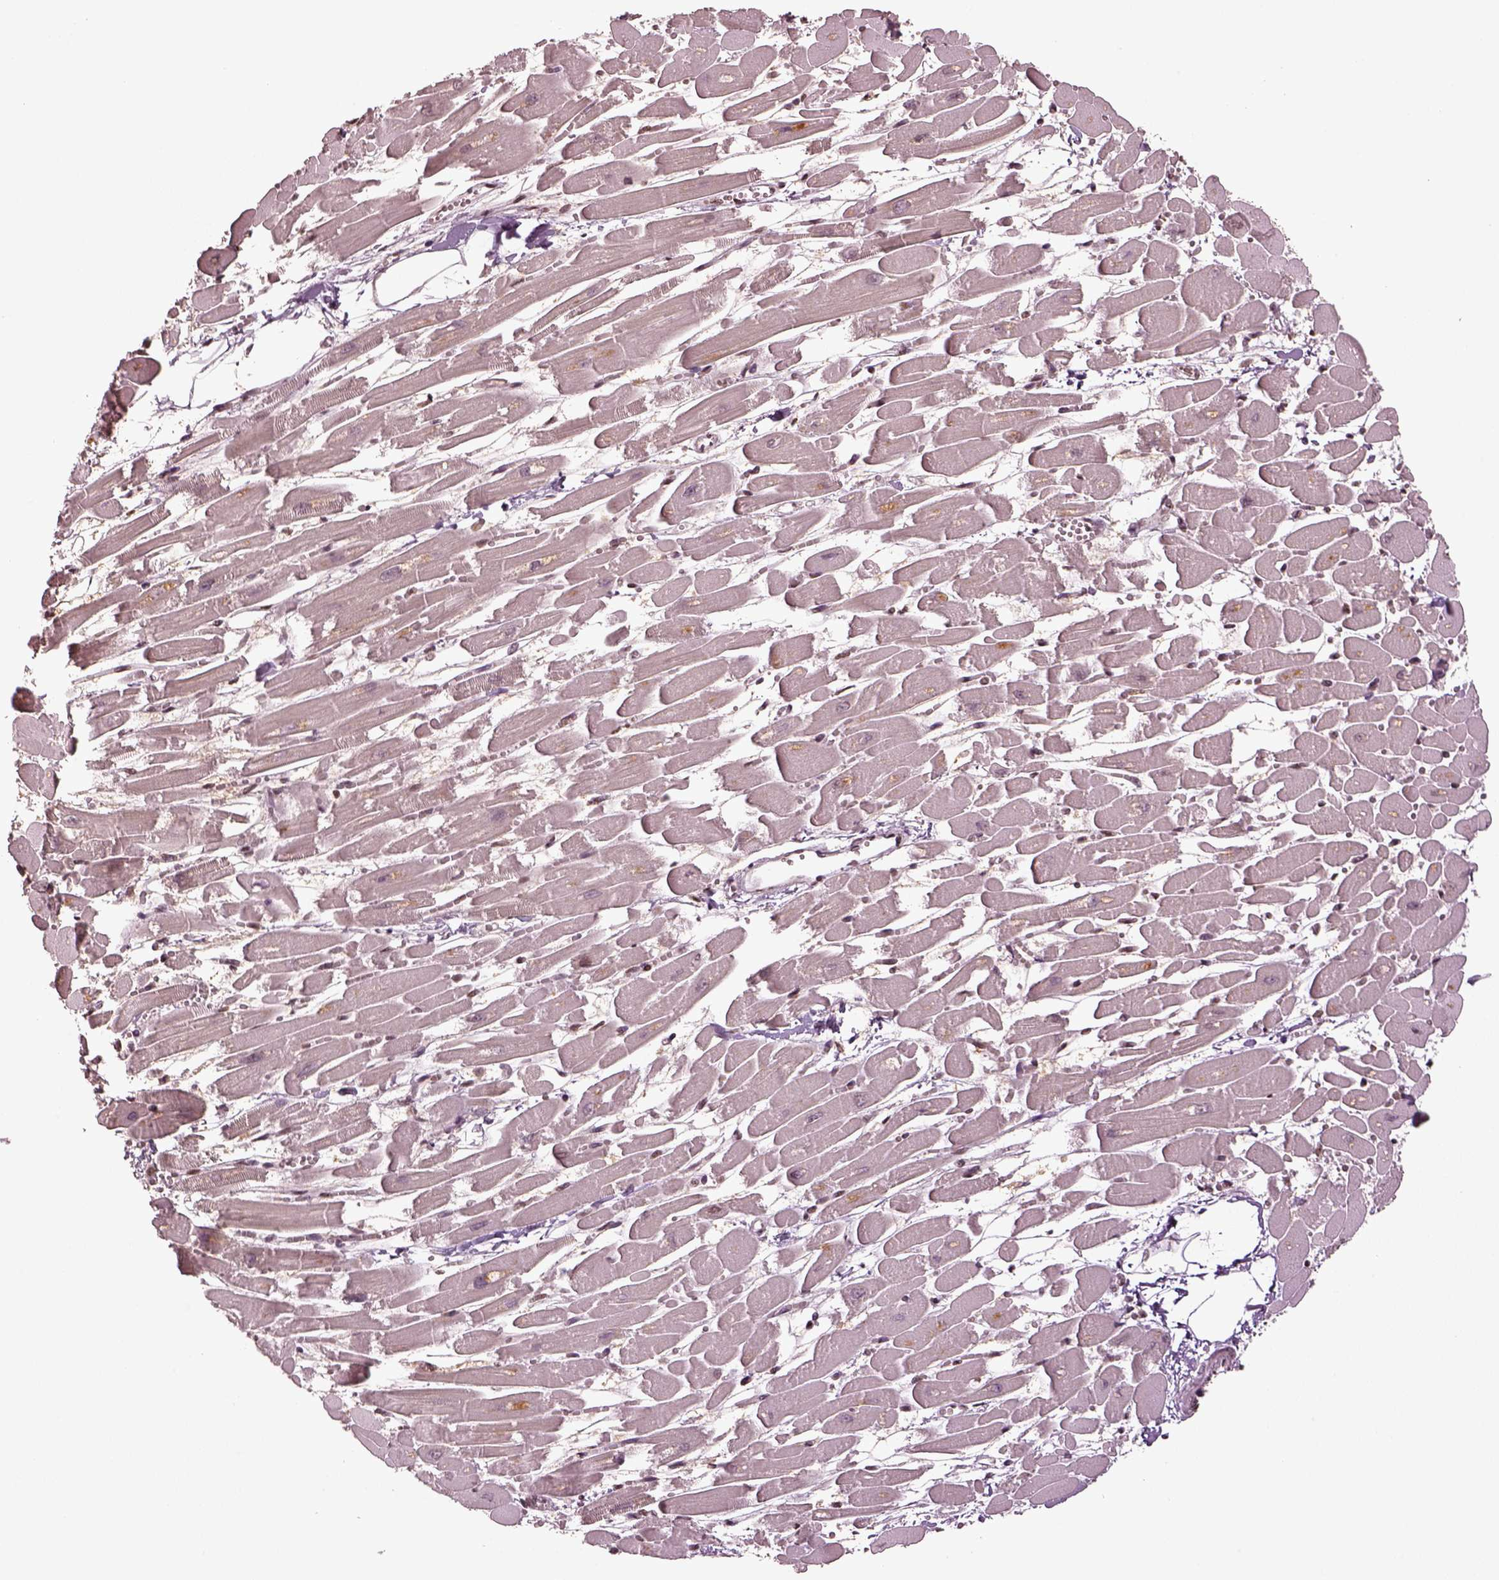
{"staining": {"intensity": "negative", "quantity": "none", "location": "none"}, "tissue": "heart muscle", "cell_type": "Cardiomyocytes", "image_type": "normal", "snomed": [{"axis": "morphology", "description": "Normal tissue, NOS"}, {"axis": "topography", "description": "Heart"}], "caption": "Immunohistochemistry (IHC) of unremarkable human heart muscle shows no expression in cardiomyocytes.", "gene": "GRM4", "patient": {"sex": "female", "age": 52}}